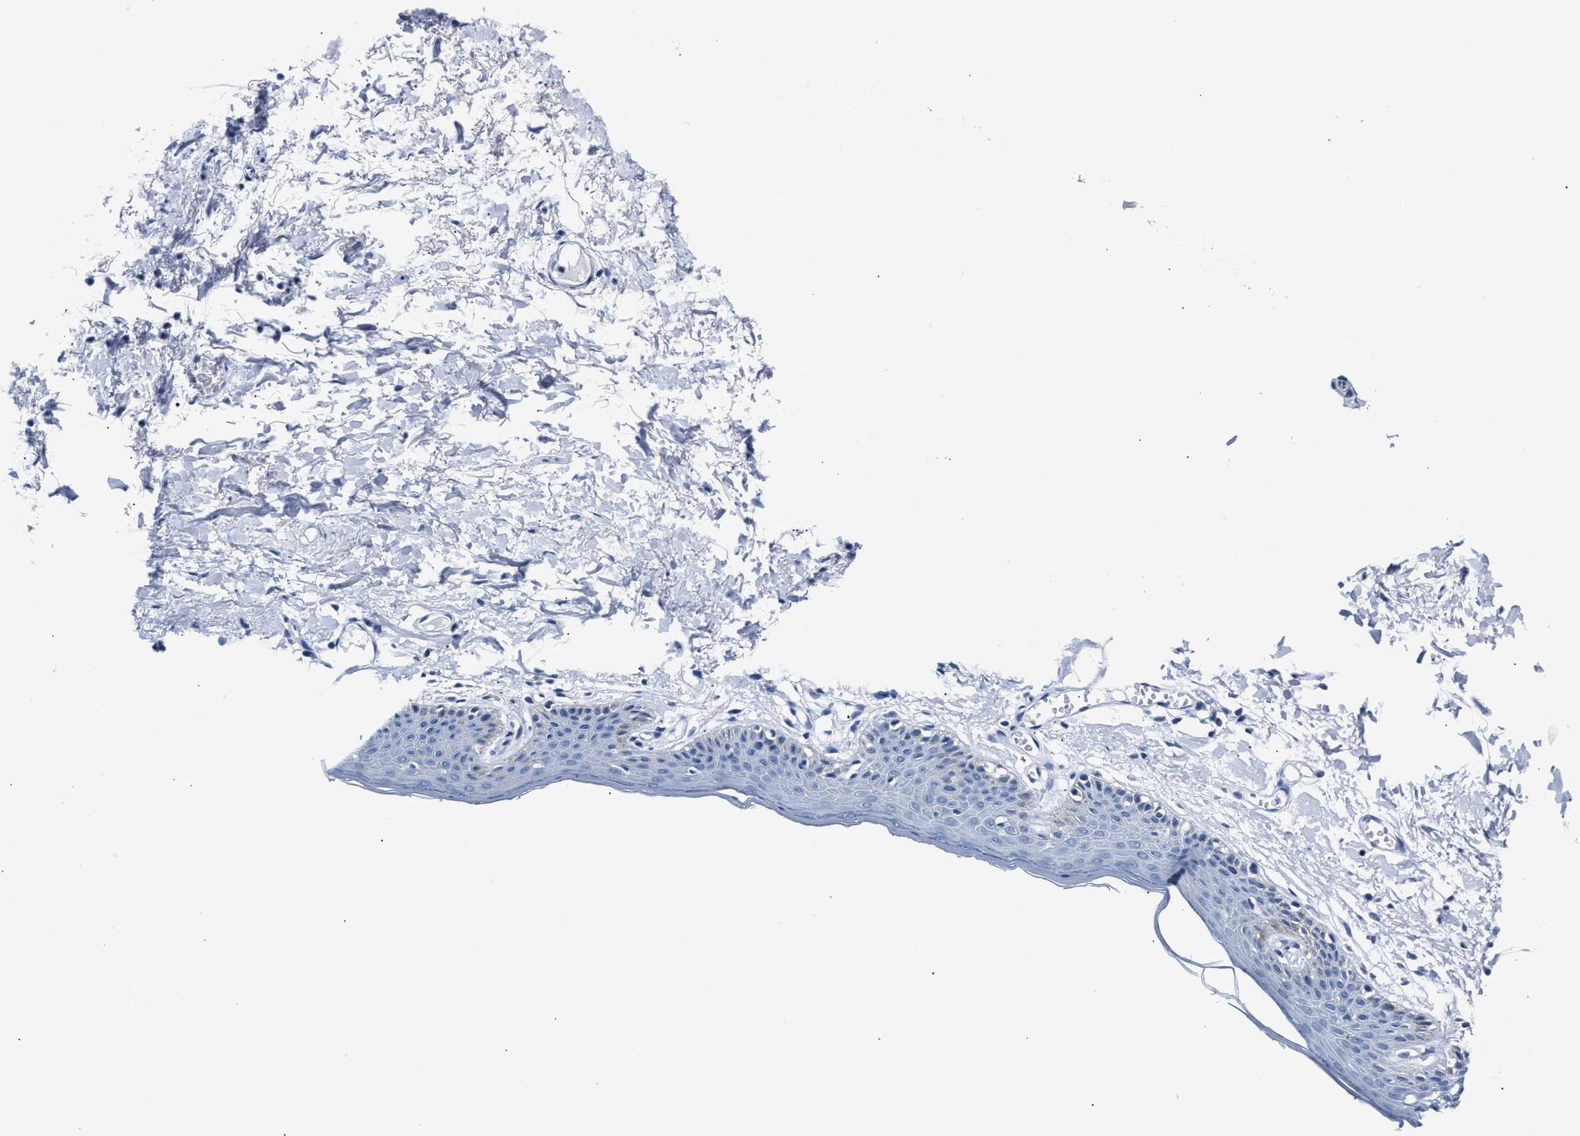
{"staining": {"intensity": "moderate", "quantity": "<25%", "location": "cytoplasmic/membranous"}, "tissue": "skin", "cell_type": "Epidermal cells", "image_type": "normal", "snomed": [{"axis": "morphology", "description": "Normal tissue, NOS"}, {"axis": "topography", "description": "Vulva"}], "caption": "Protein staining demonstrates moderate cytoplasmic/membranous expression in about <25% of epidermal cells in unremarkable skin.", "gene": "AMACR", "patient": {"sex": "female", "age": 54}}